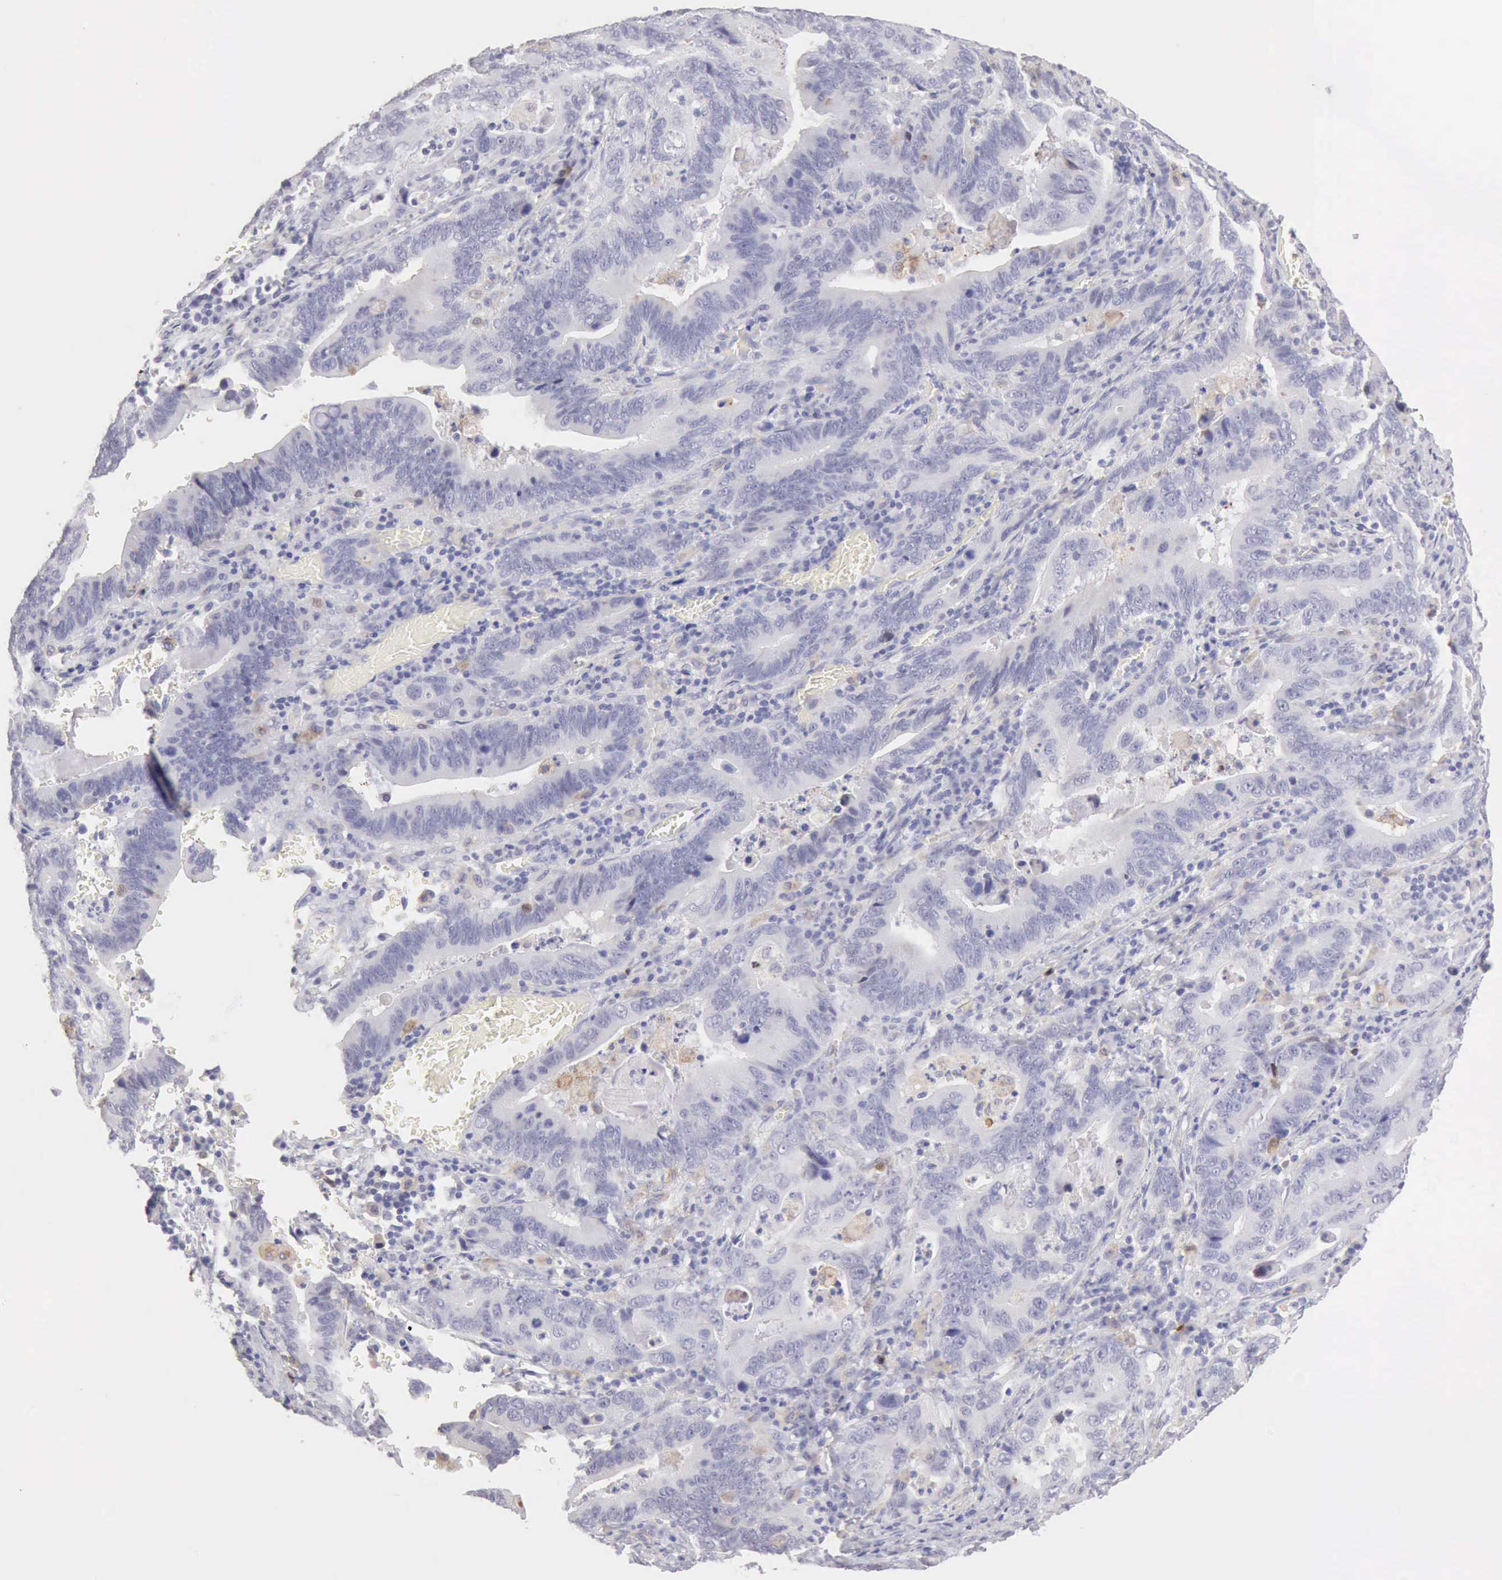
{"staining": {"intensity": "negative", "quantity": "none", "location": "none"}, "tissue": "stomach cancer", "cell_type": "Tumor cells", "image_type": "cancer", "snomed": [{"axis": "morphology", "description": "Adenocarcinoma, NOS"}, {"axis": "topography", "description": "Stomach, upper"}], "caption": "DAB immunohistochemical staining of stomach adenocarcinoma reveals no significant positivity in tumor cells.", "gene": "RNASE1", "patient": {"sex": "male", "age": 63}}